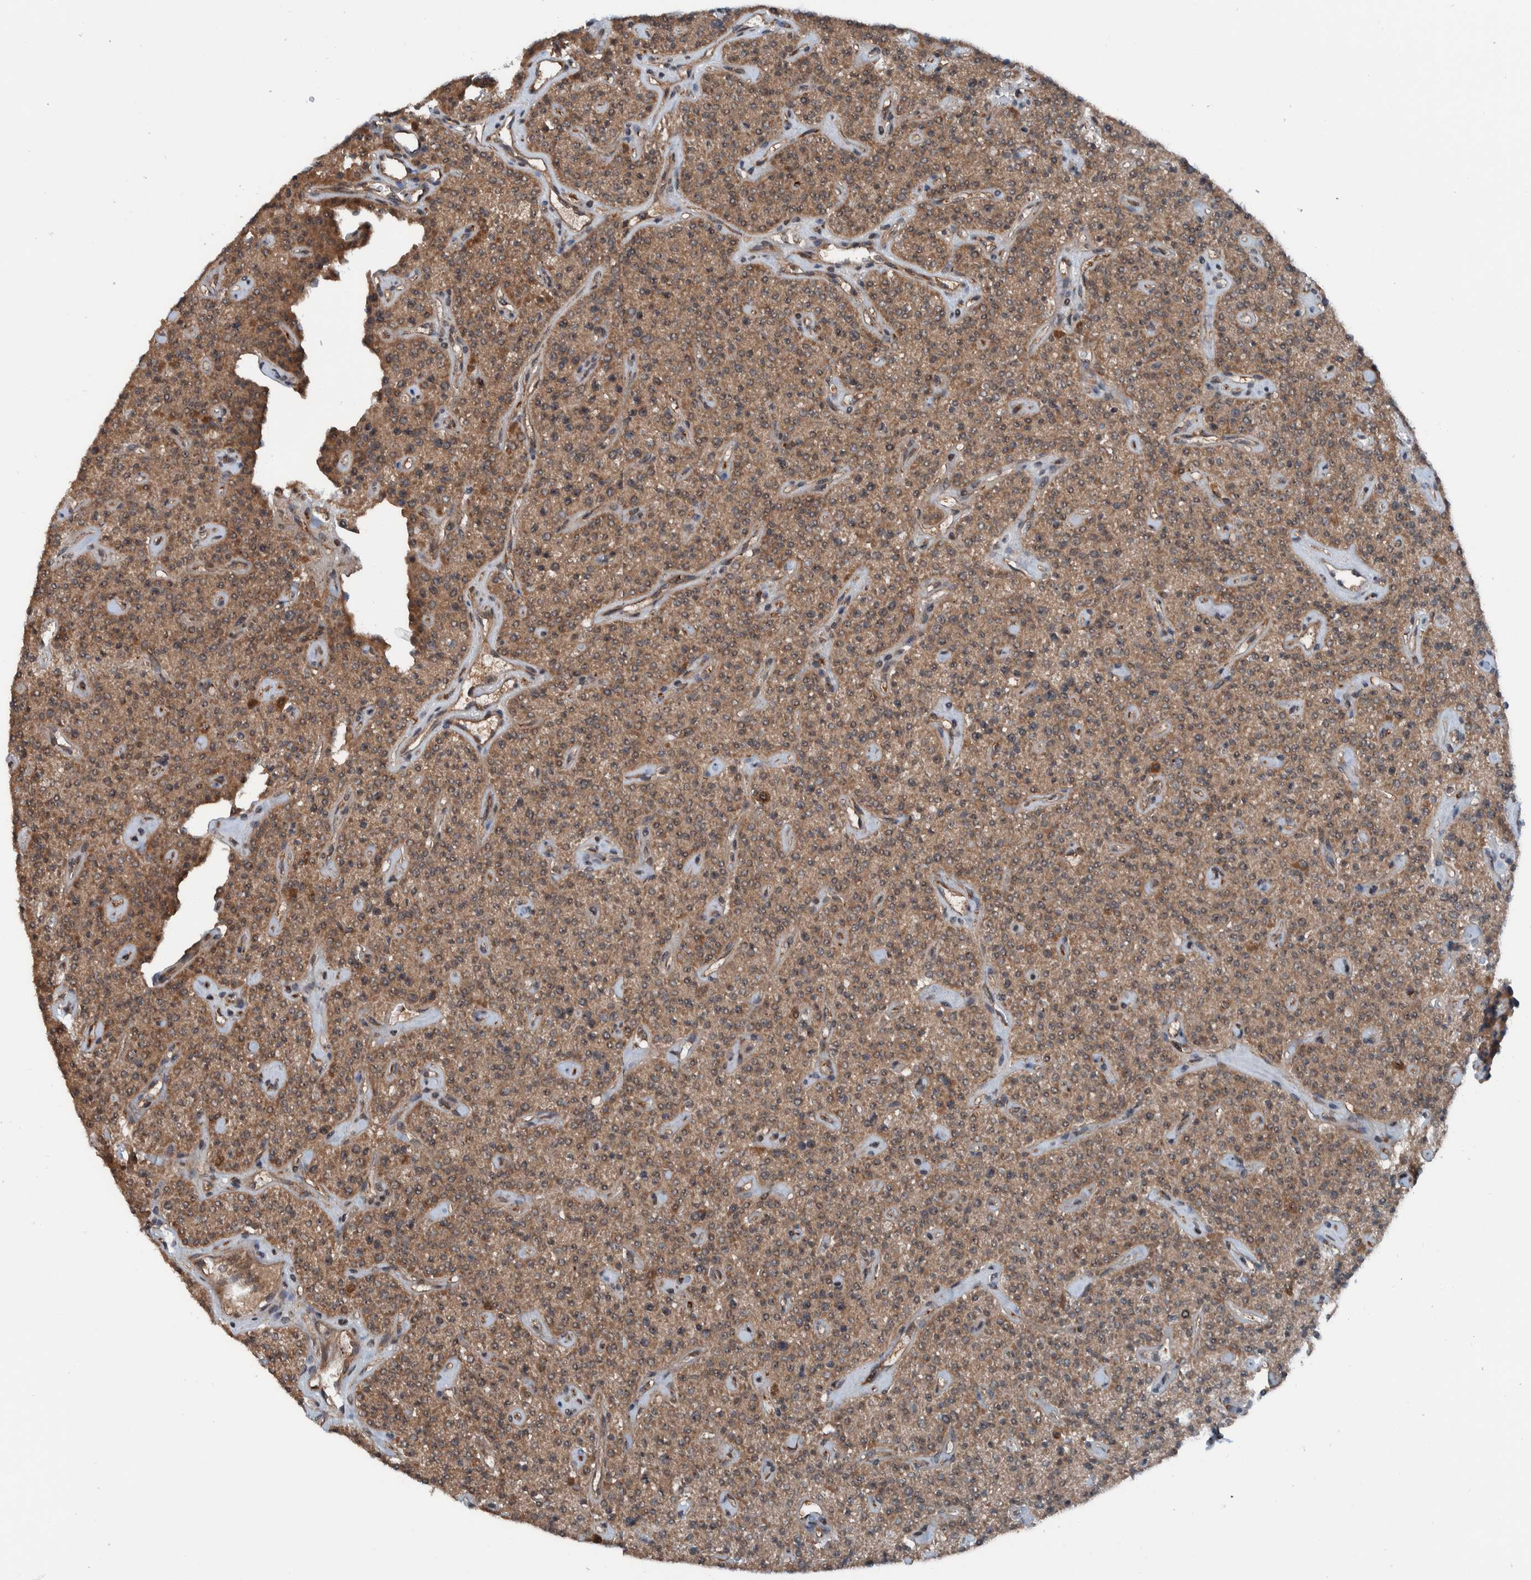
{"staining": {"intensity": "moderate", "quantity": ">75%", "location": "cytoplasmic/membranous"}, "tissue": "parathyroid gland", "cell_type": "Glandular cells", "image_type": "normal", "snomed": [{"axis": "morphology", "description": "Normal tissue, NOS"}, {"axis": "topography", "description": "Parathyroid gland"}], "caption": "Brown immunohistochemical staining in unremarkable parathyroid gland exhibits moderate cytoplasmic/membranous staining in about >75% of glandular cells. (brown staining indicates protein expression, while blue staining denotes nuclei).", "gene": "CUEDC1", "patient": {"sex": "male", "age": 46}}